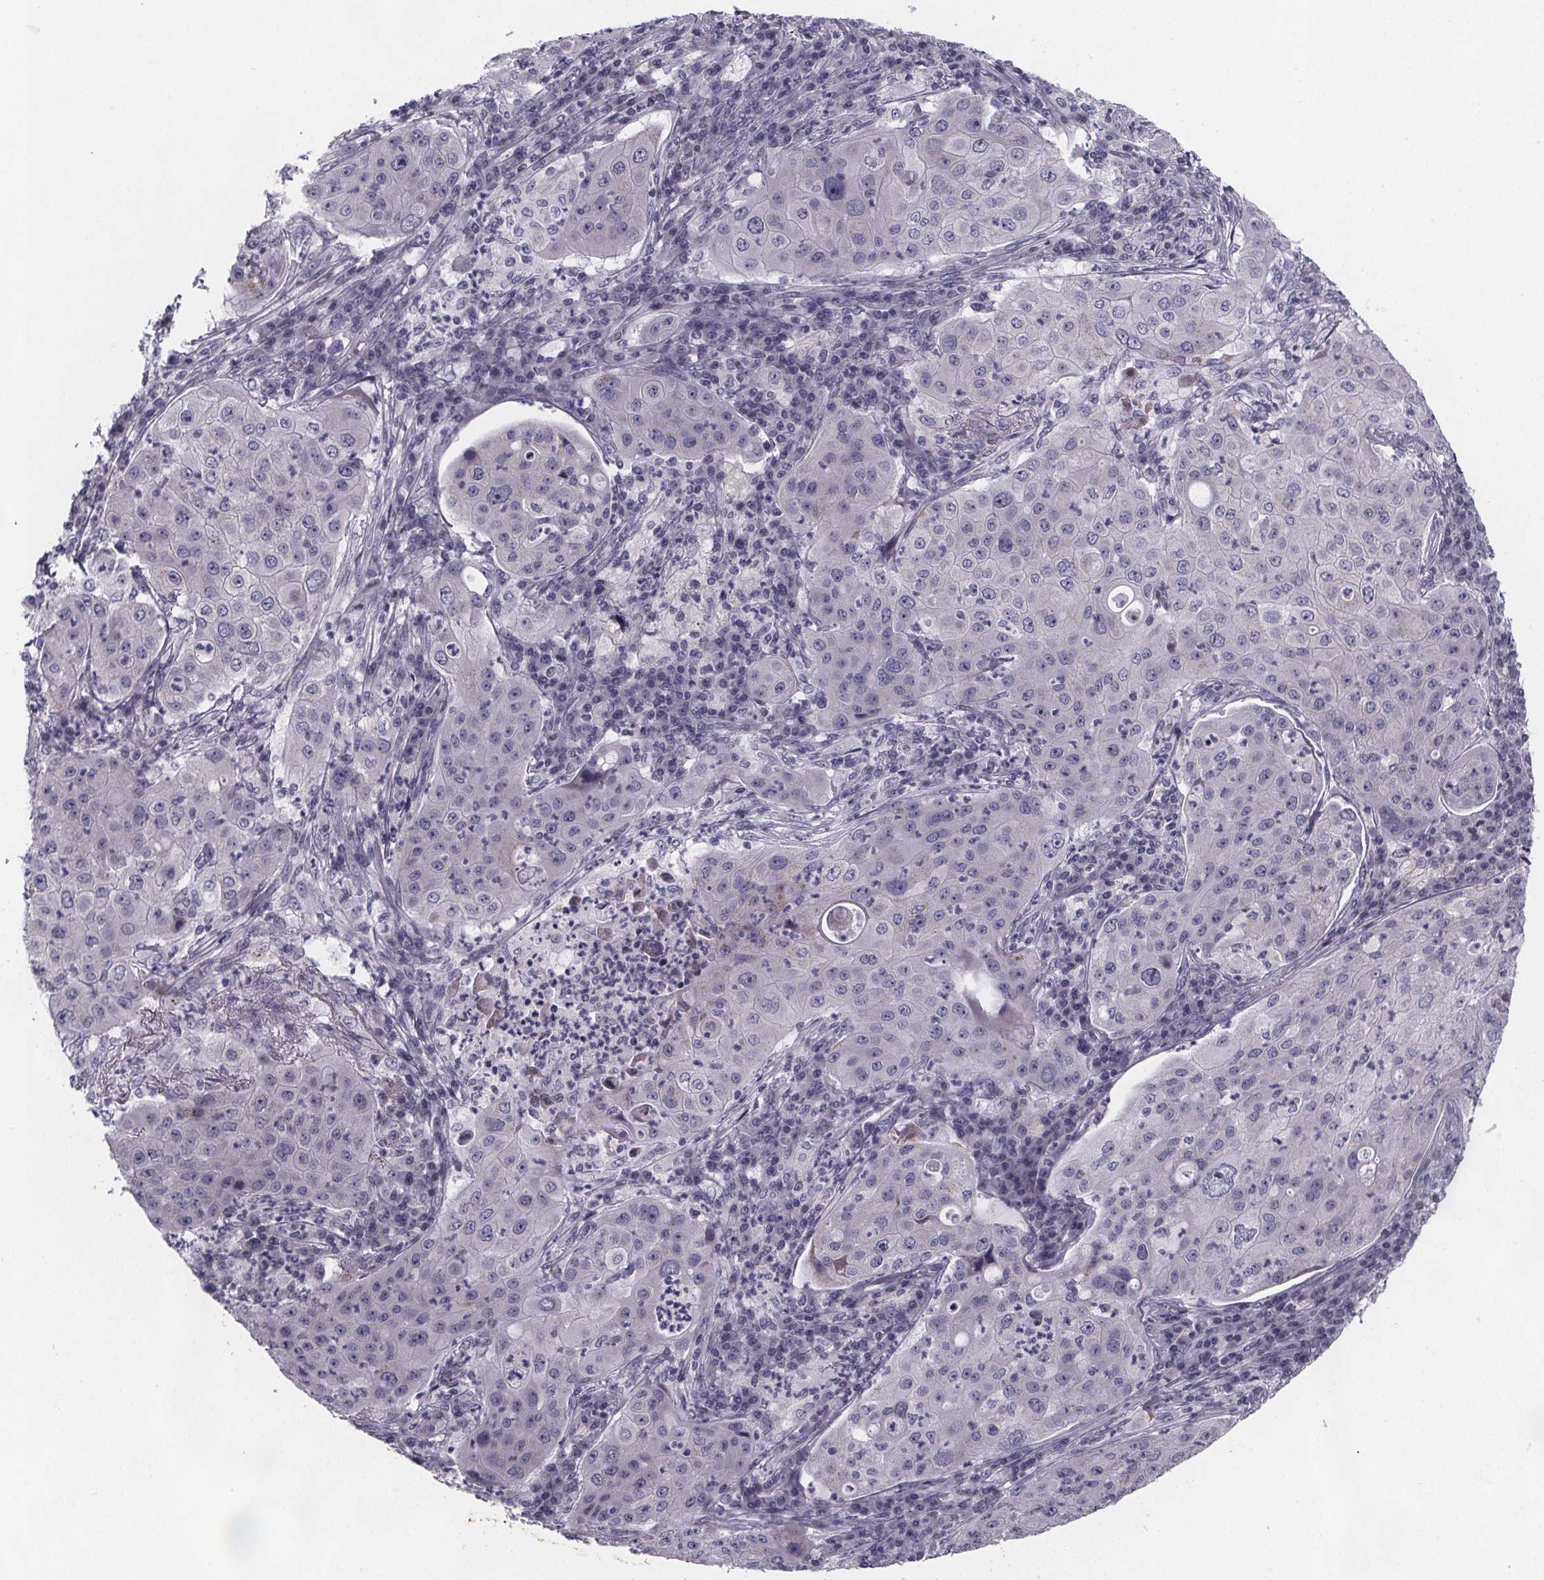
{"staining": {"intensity": "negative", "quantity": "none", "location": "none"}, "tissue": "lung cancer", "cell_type": "Tumor cells", "image_type": "cancer", "snomed": [{"axis": "morphology", "description": "Squamous cell carcinoma, NOS"}, {"axis": "topography", "description": "Lung"}], "caption": "DAB immunohistochemical staining of lung squamous cell carcinoma reveals no significant staining in tumor cells.", "gene": "PAH", "patient": {"sex": "female", "age": 59}}